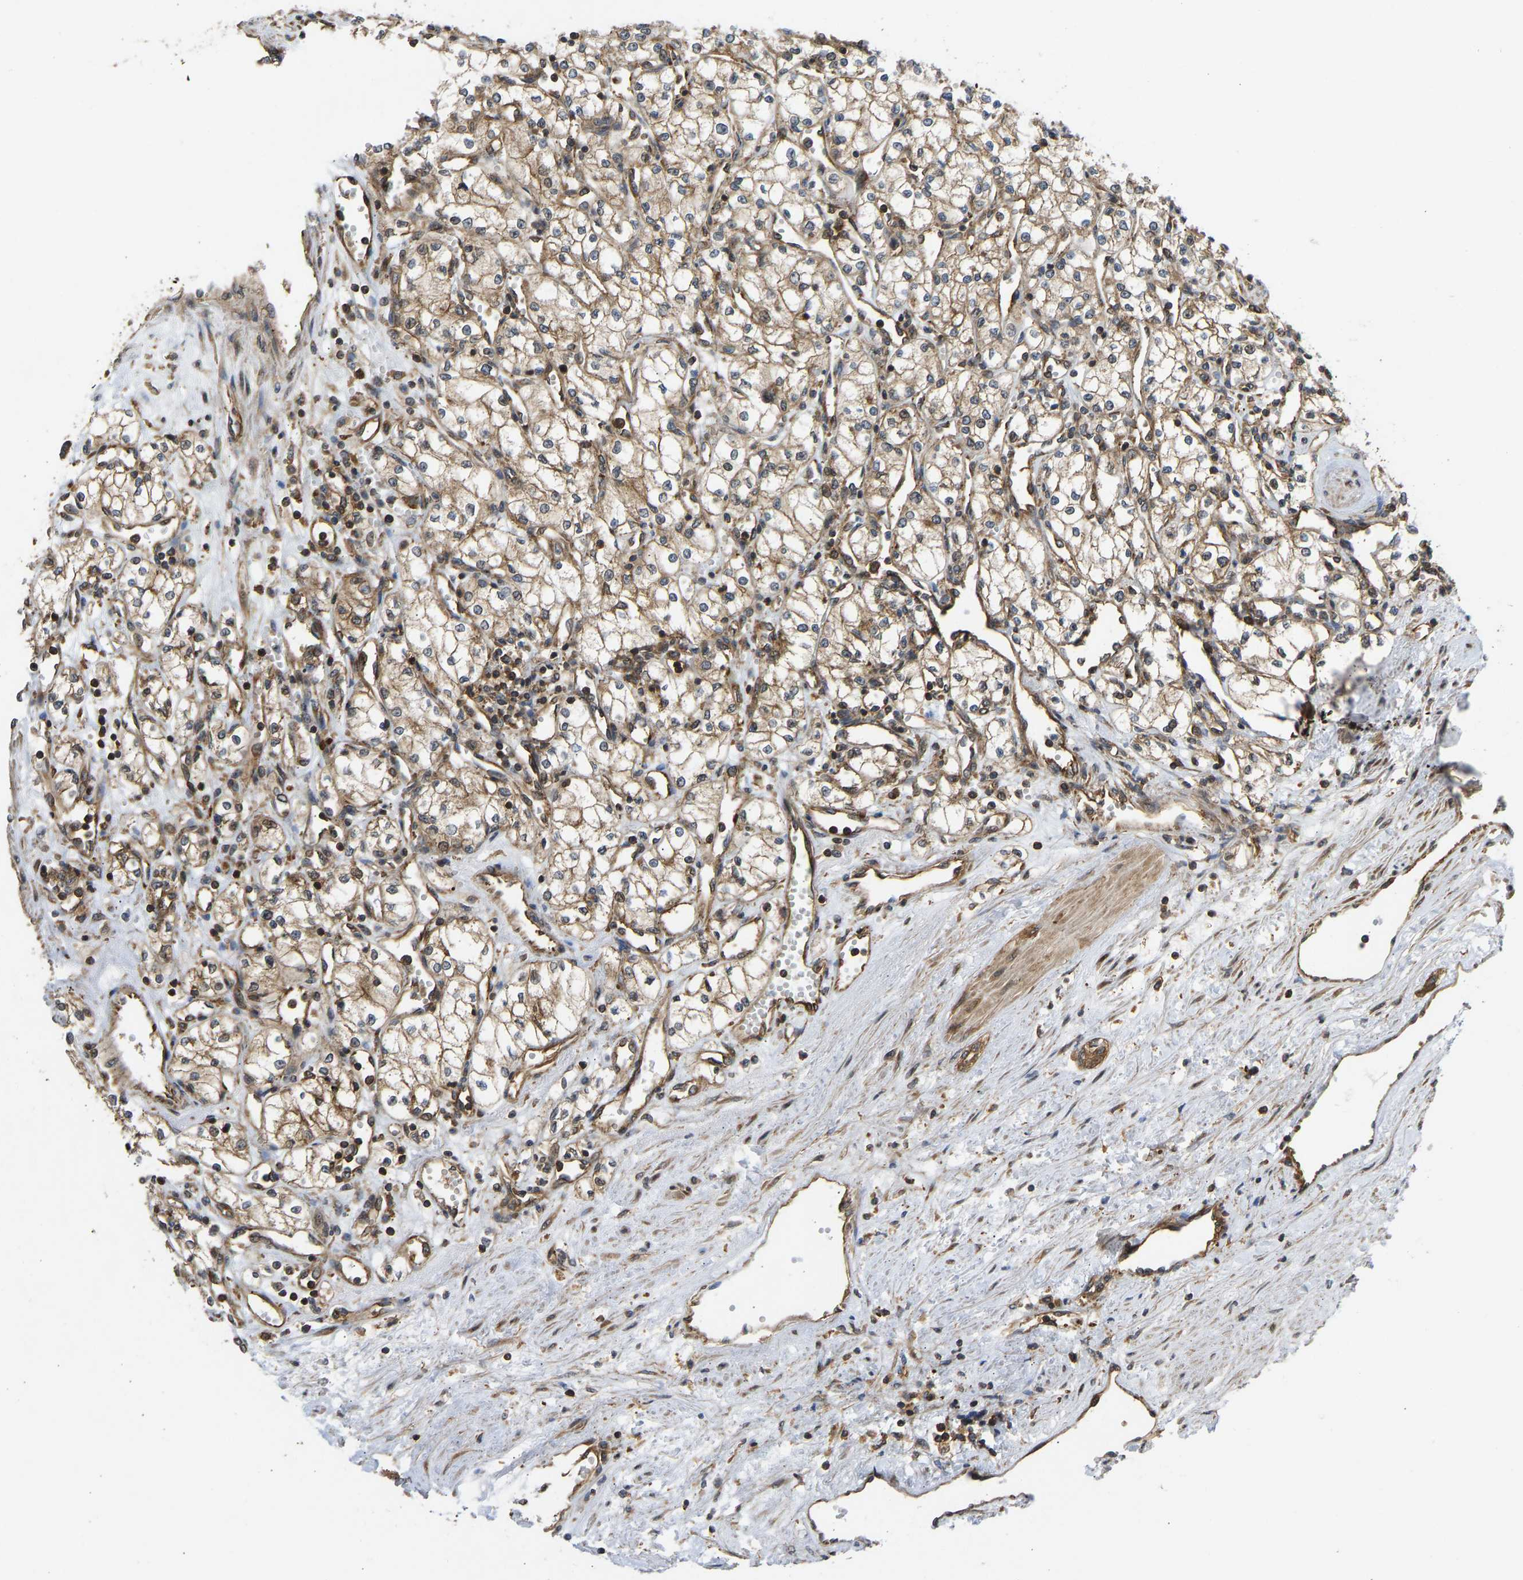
{"staining": {"intensity": "moderate", "quantity": ">75%", "location": "cytoplasmic/membranous"}, "tissue": "renal cancer", "cell_type": "Tumor cells", "image_type": "cancer", "snomed": [{"axis": "morphology", "description": "Adenocarcinoma, NOS"}, {"axis": "topography", "description": "Kidney"}], "caption": "Immunohistochemistry (IHC) of human renal cancer exhibits medium levels of moderate cytoplasmic/membranous positivity in approximately >75% of tumor cells.", "gene": "RASGRF2", "patient": {"sex": "male", "age": 59}}